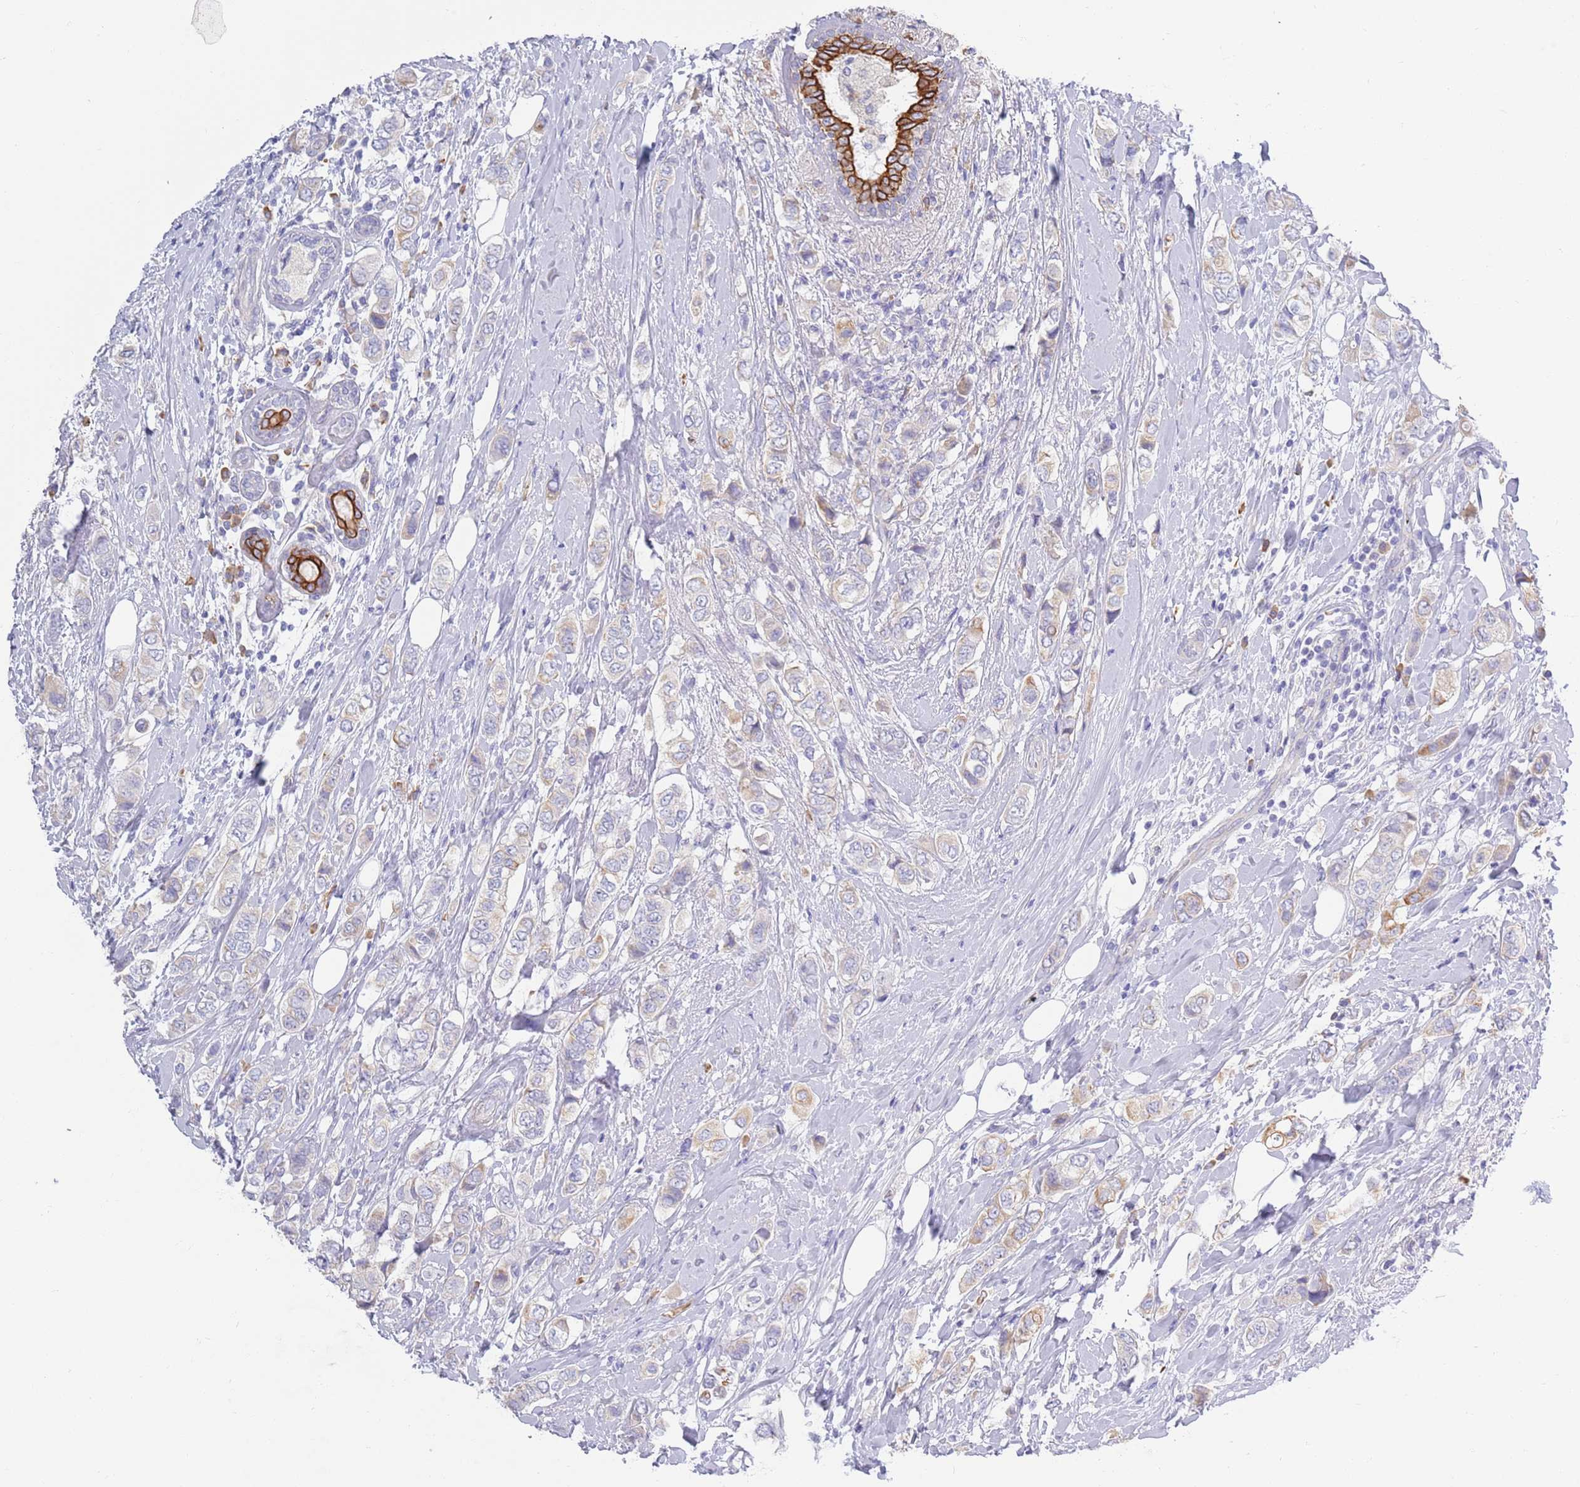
{"staining": {"intensity": "weak", "quantity": "<25%", "location": "cytoplasmic/membranous"}, "tissue": "breast cancer", "cell_type": "Tumor cells", "image_type": "cancer", "snomed": [{"axis": "morphology", "description": "Lobular carcinoma"}, {"axis": "topography", "description": "Breast"}], "caption": "Breast cancer was stained to show a protein in brown. There is no significant expression in tumor cells.", "gene": "CCDC149", "patient": {"sex": "female", "age": 51}}